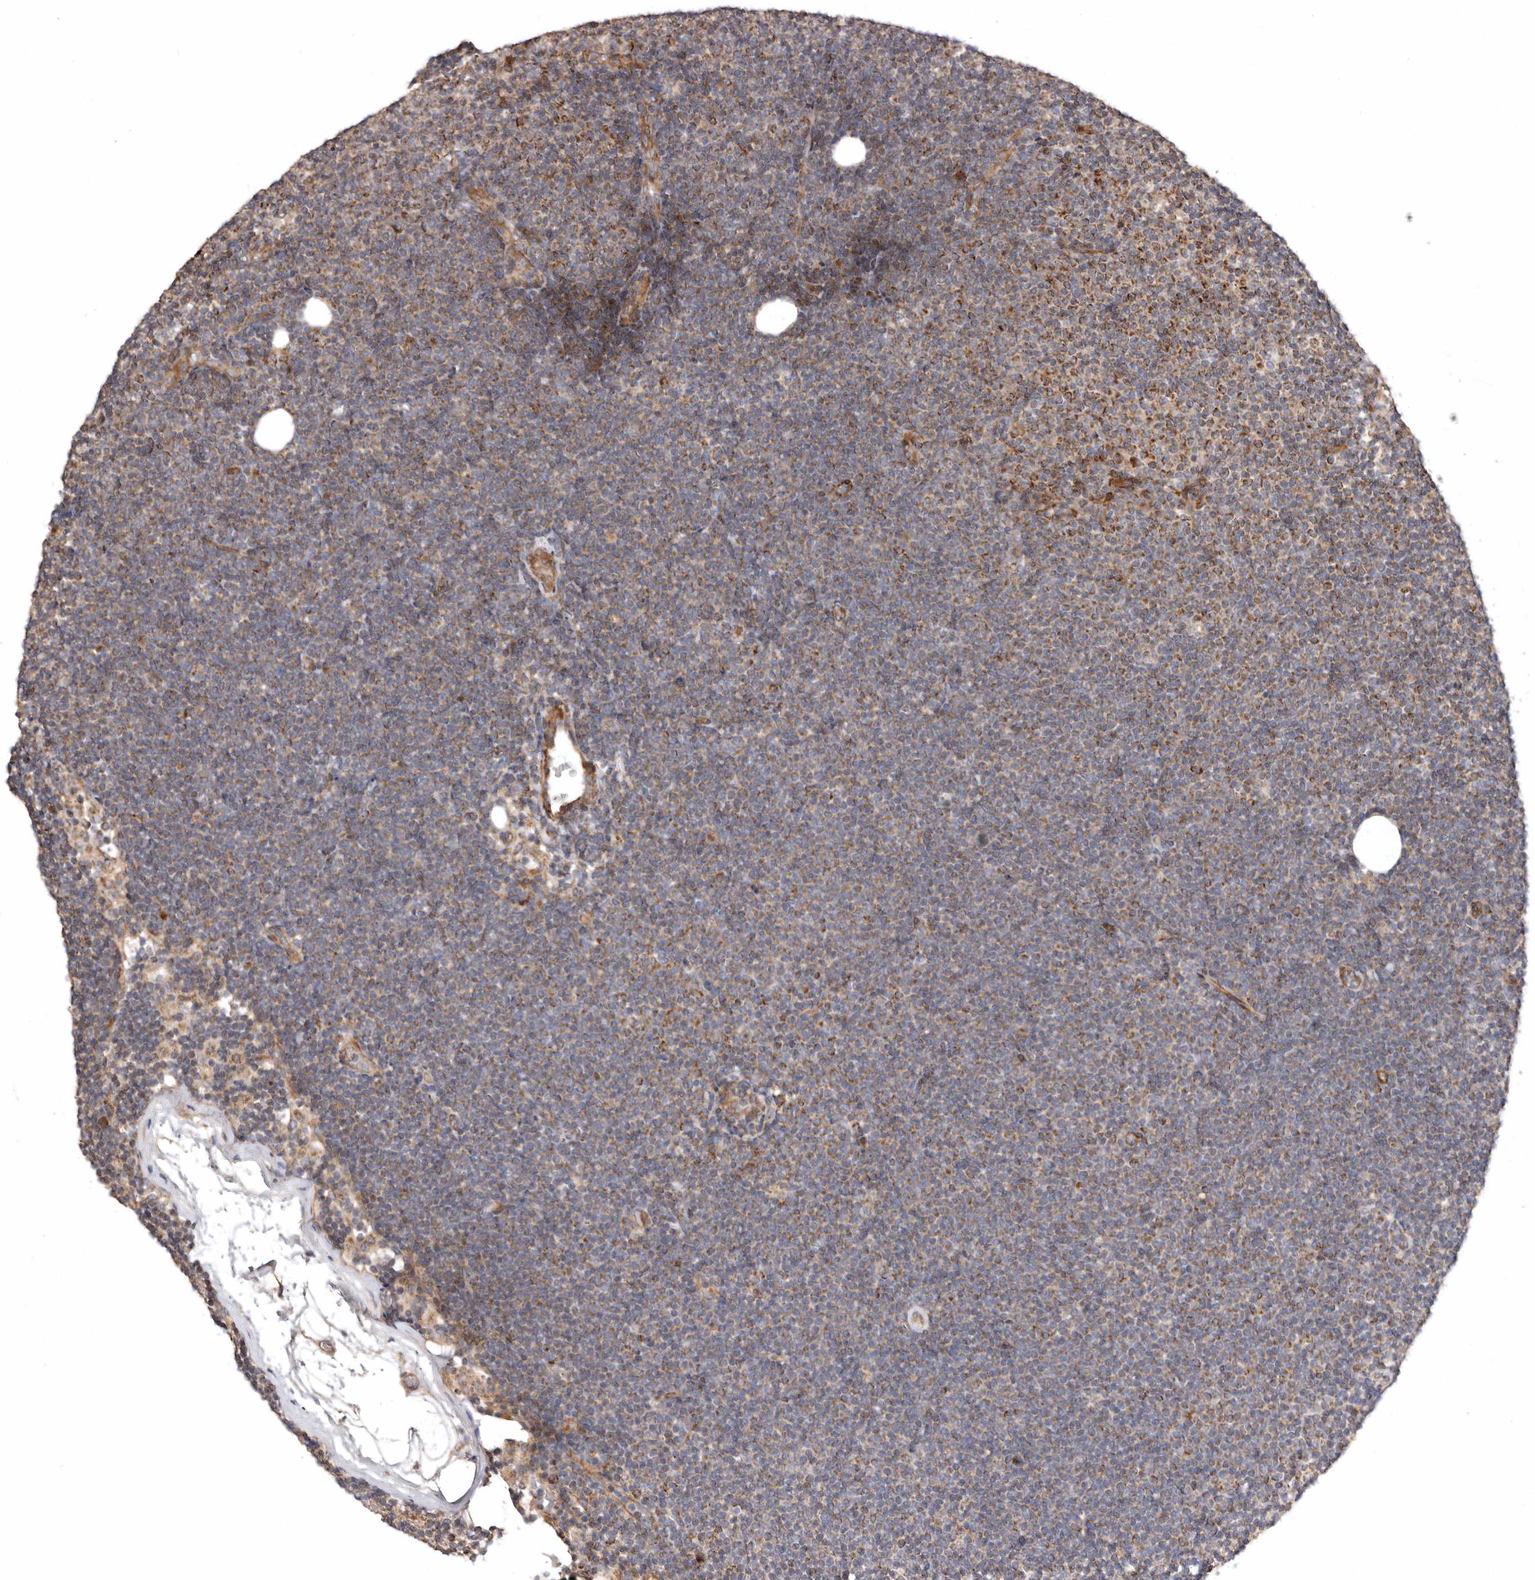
{"staining": {"intensity": "moderate", "quantity": "25%-75%", "location": "cytoplasmic/membranous"}, "tissue": "lymphoma", "cell_type": "Tumor cells", "image_type": "cancer", "snomed": [{"axis": "morphology", "description": "Malignant lymphoma, non-Hodgkin's type, Low grade"}, {"axis": "topography", "description": "Lymph node"}], "caption": "A medium amount of moderate cytoplasmic/membranous expression is present in approximately 25%-75% of tumor cells in lymphoma tissue. The staining is performed using DAB brown chromogen to label protein expression. The nuclei are counter-stained blue using hematoxylin.", "gene": "PROKR1", "patient": {"sex": "female", "age": 53}}